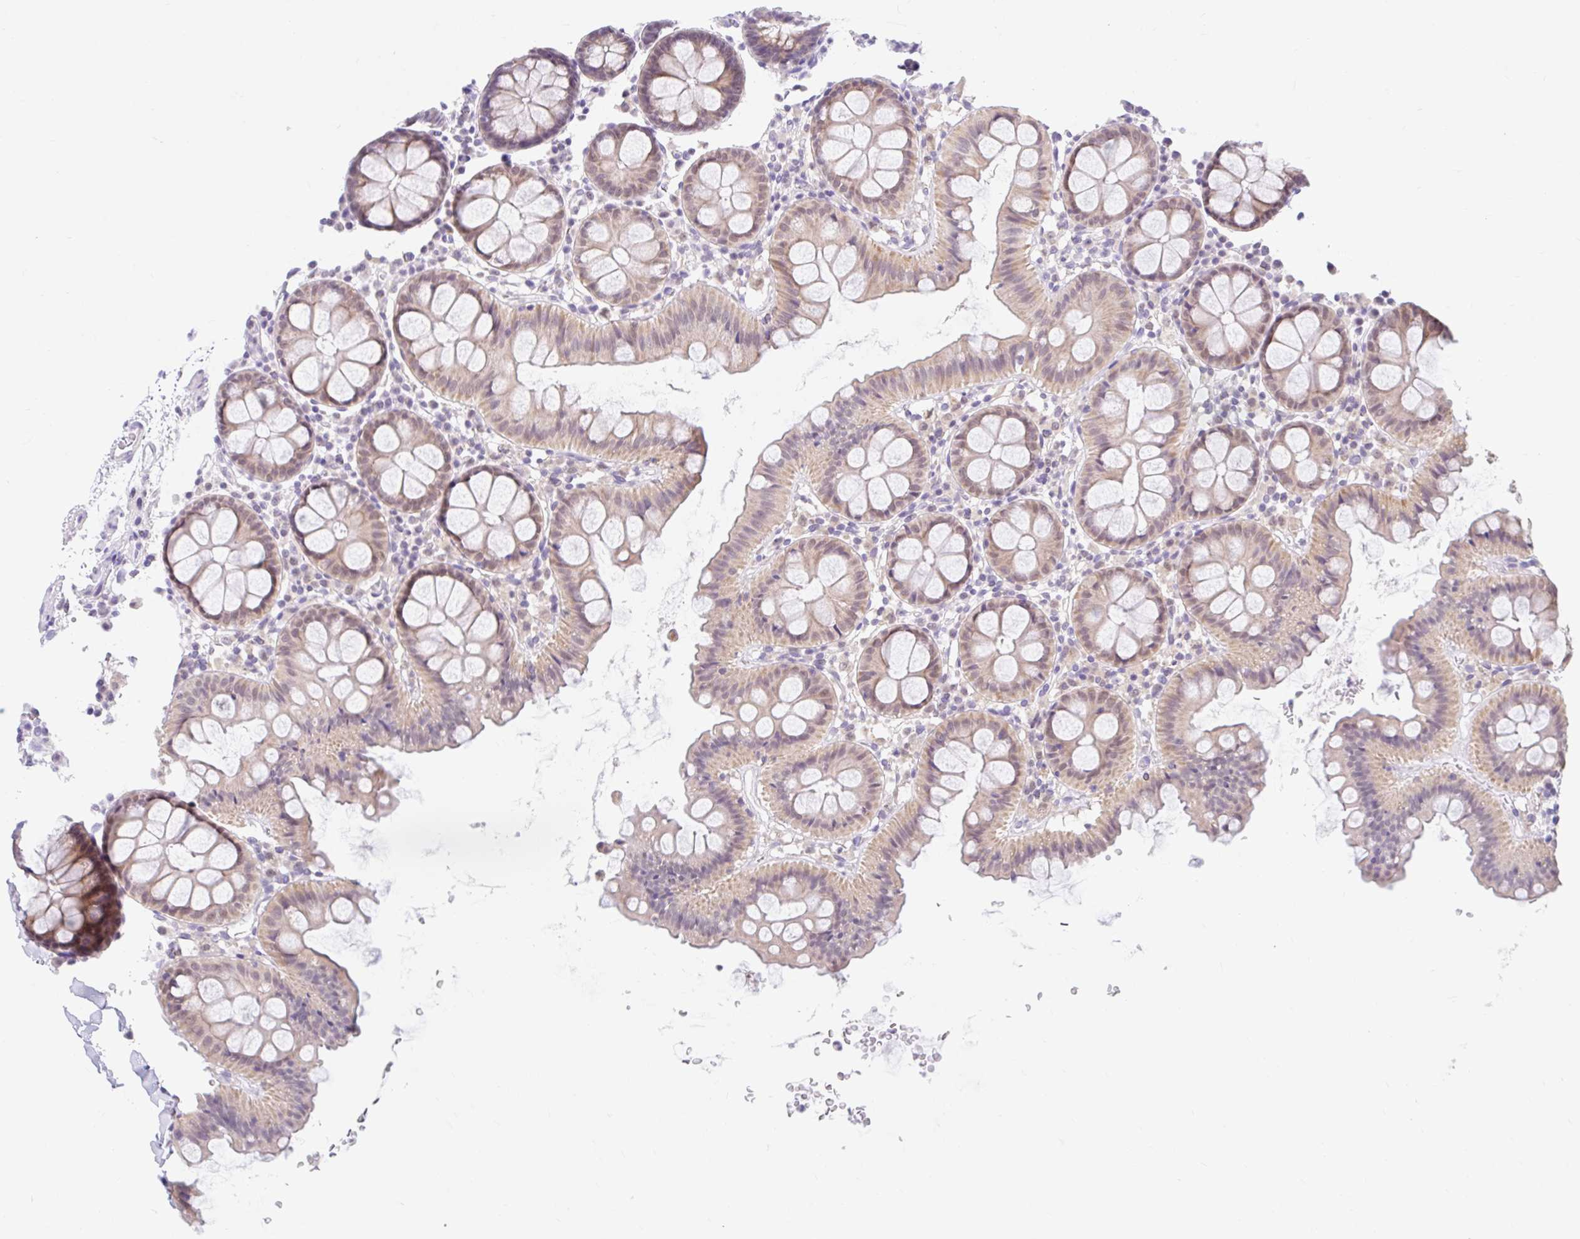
{"staining": {"intensity": "negative", "quantity": "none", "location": "none"}, "tissue": "colon", "cell_type": "Endothelial cells", "image_type": "normal", "snomed": [{"axis": "morphology", "description": "Normal tissue, NOS"}, {"axis": "topography", "description": "Colon"}], "caption": "Normal colon was stained to show a protein in brown. There is no significant positivity in endothelial cells. (DAB immunohistochemistry (IHC), high magnification).", "gene": "ITPK1", "patient": {"sex": "male", "age": 75}}